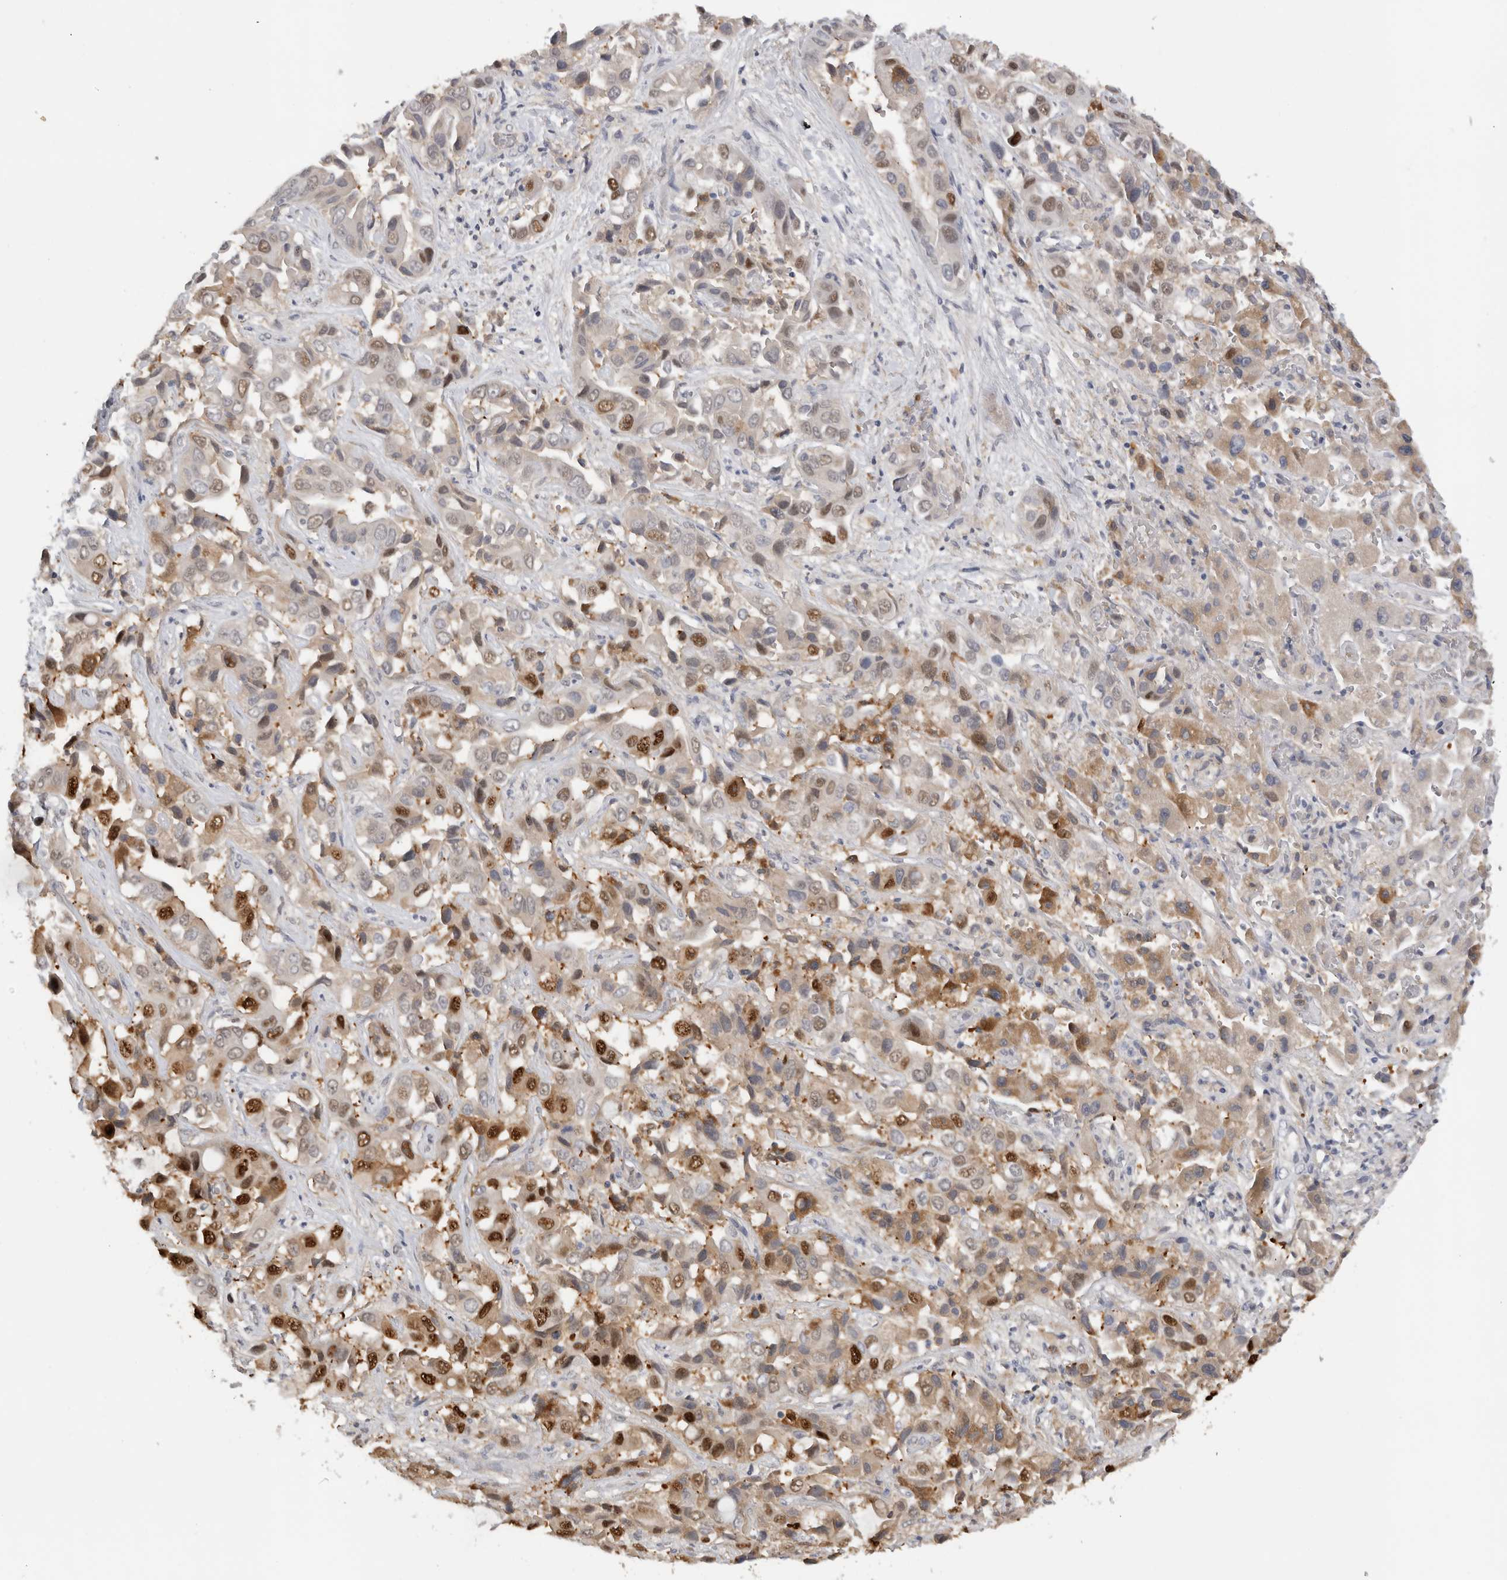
{"staining": {"intensity": "moderate", "quantity": ">75%", "location": "cytoplasmic/membranous,nuclear"}, "tissue": "liver cancer", "cell_type": "Tumor cells", "image_type": "cancer", "snomed": [{"axis": "morphology", "description": "Cholangiocarcinoma"}, {"axis": "topography", "description": "Liver"}], "caption": "Immunohistochemistry (DAB) staining of human liver cholangiocarcinoma displays moderate cytoplasmic/membranous and nuclear protein expression in approximately >75% of tumor cells.", "gene": "DYRK2", "patient": {"sex": "female", "age": 52}}